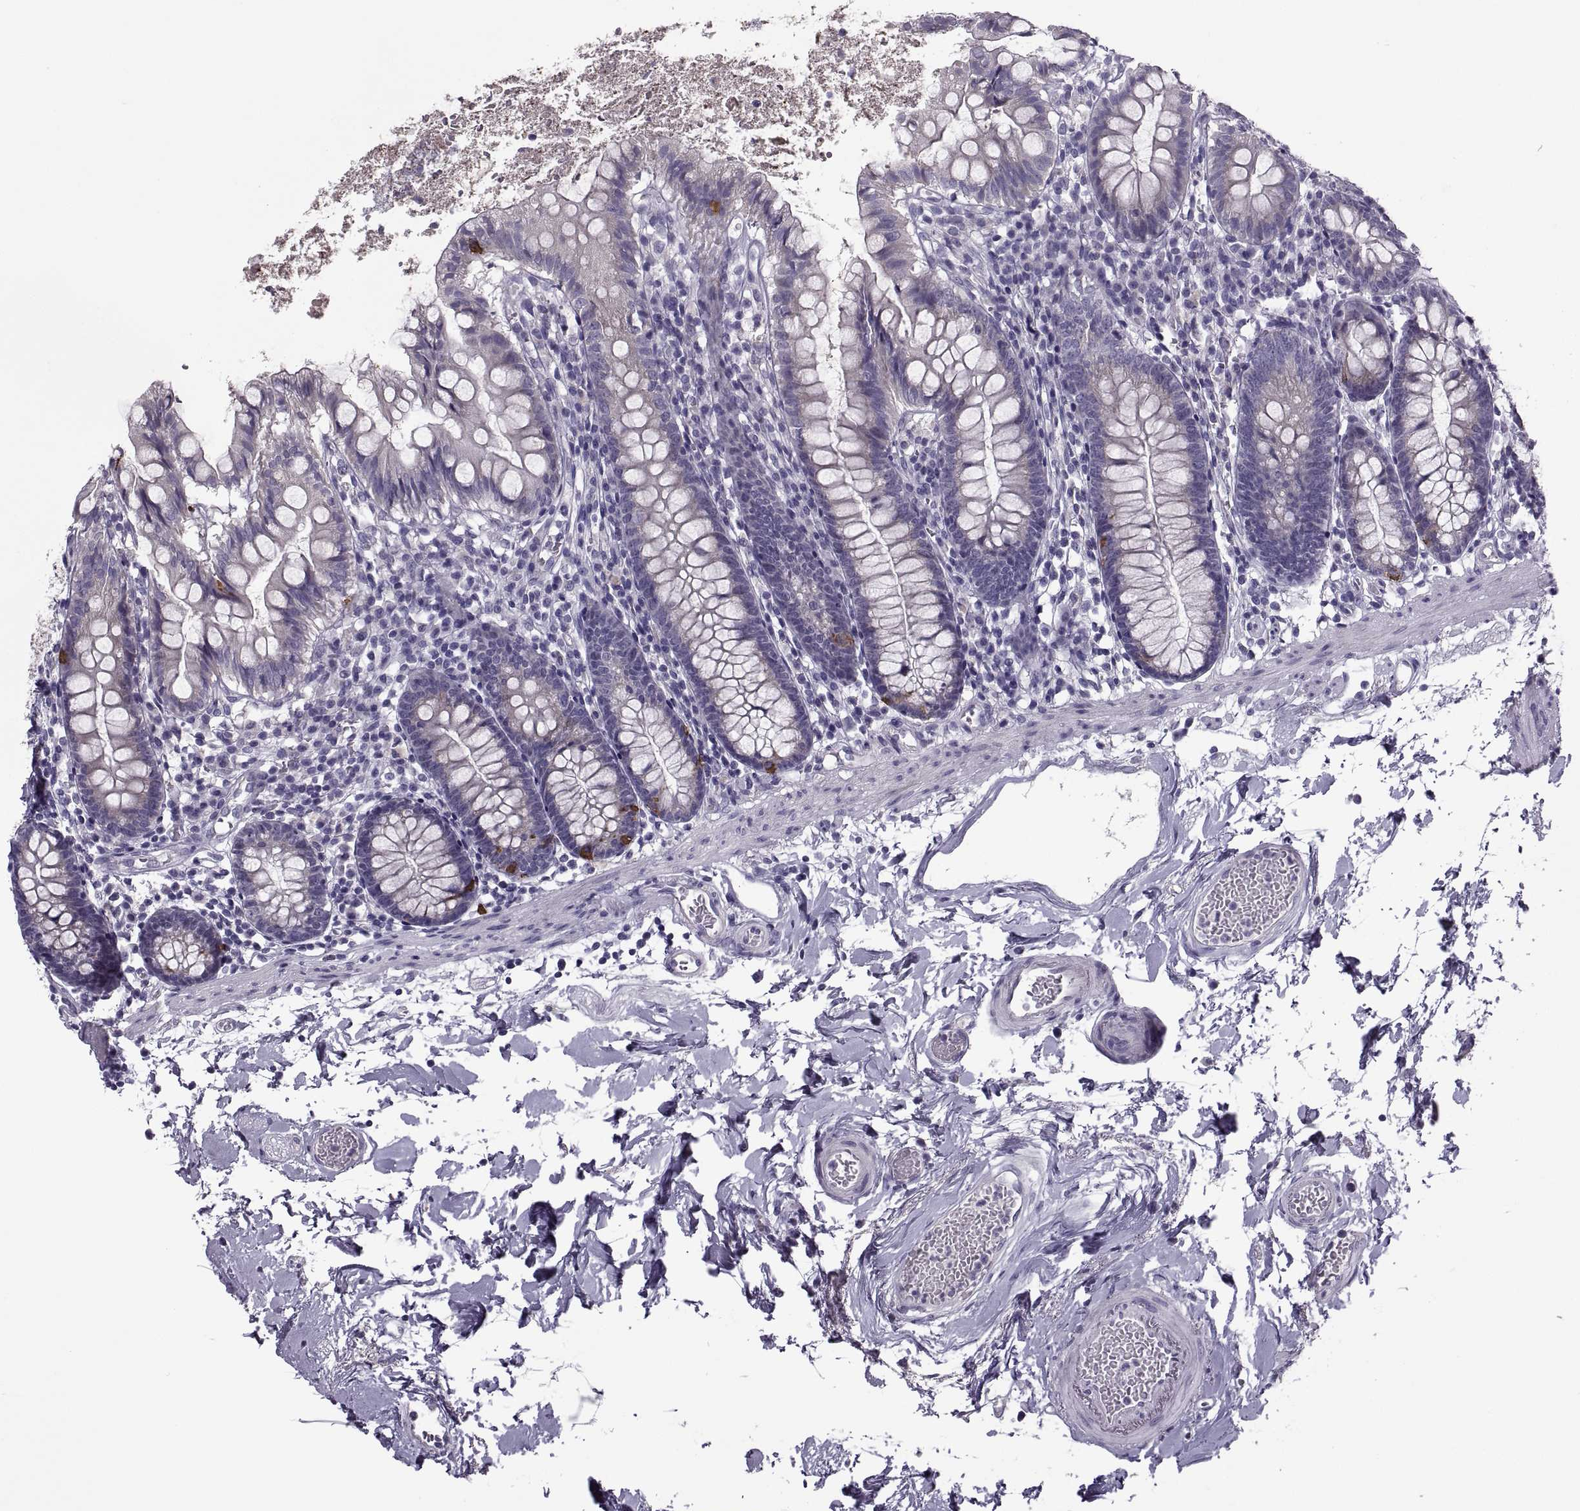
{"staining": {"intensity": "strong", "quantity": "<25%", "location": "cytoplasmic/membranous"}, "tissue": "small intestine", "cell_type": "Glandular cells", "image_type": "normal", "snomed": [{"axis": "morphology", "description": "Normal tissue, NOS"}, {"axis": "topography", "description": "Small intestine"}], "caption": "Brown immunohistochemical staining in benign human small intestine shows strong cytoplasmic/membranous expression in approximately <25% of glandular cells. (DAB (3,3'-diaminobenzidine) IHC with brightfield microscopy, high magnification).", "gene": "MAGEB1", "patient": {"sex": "female", "age": 90}}